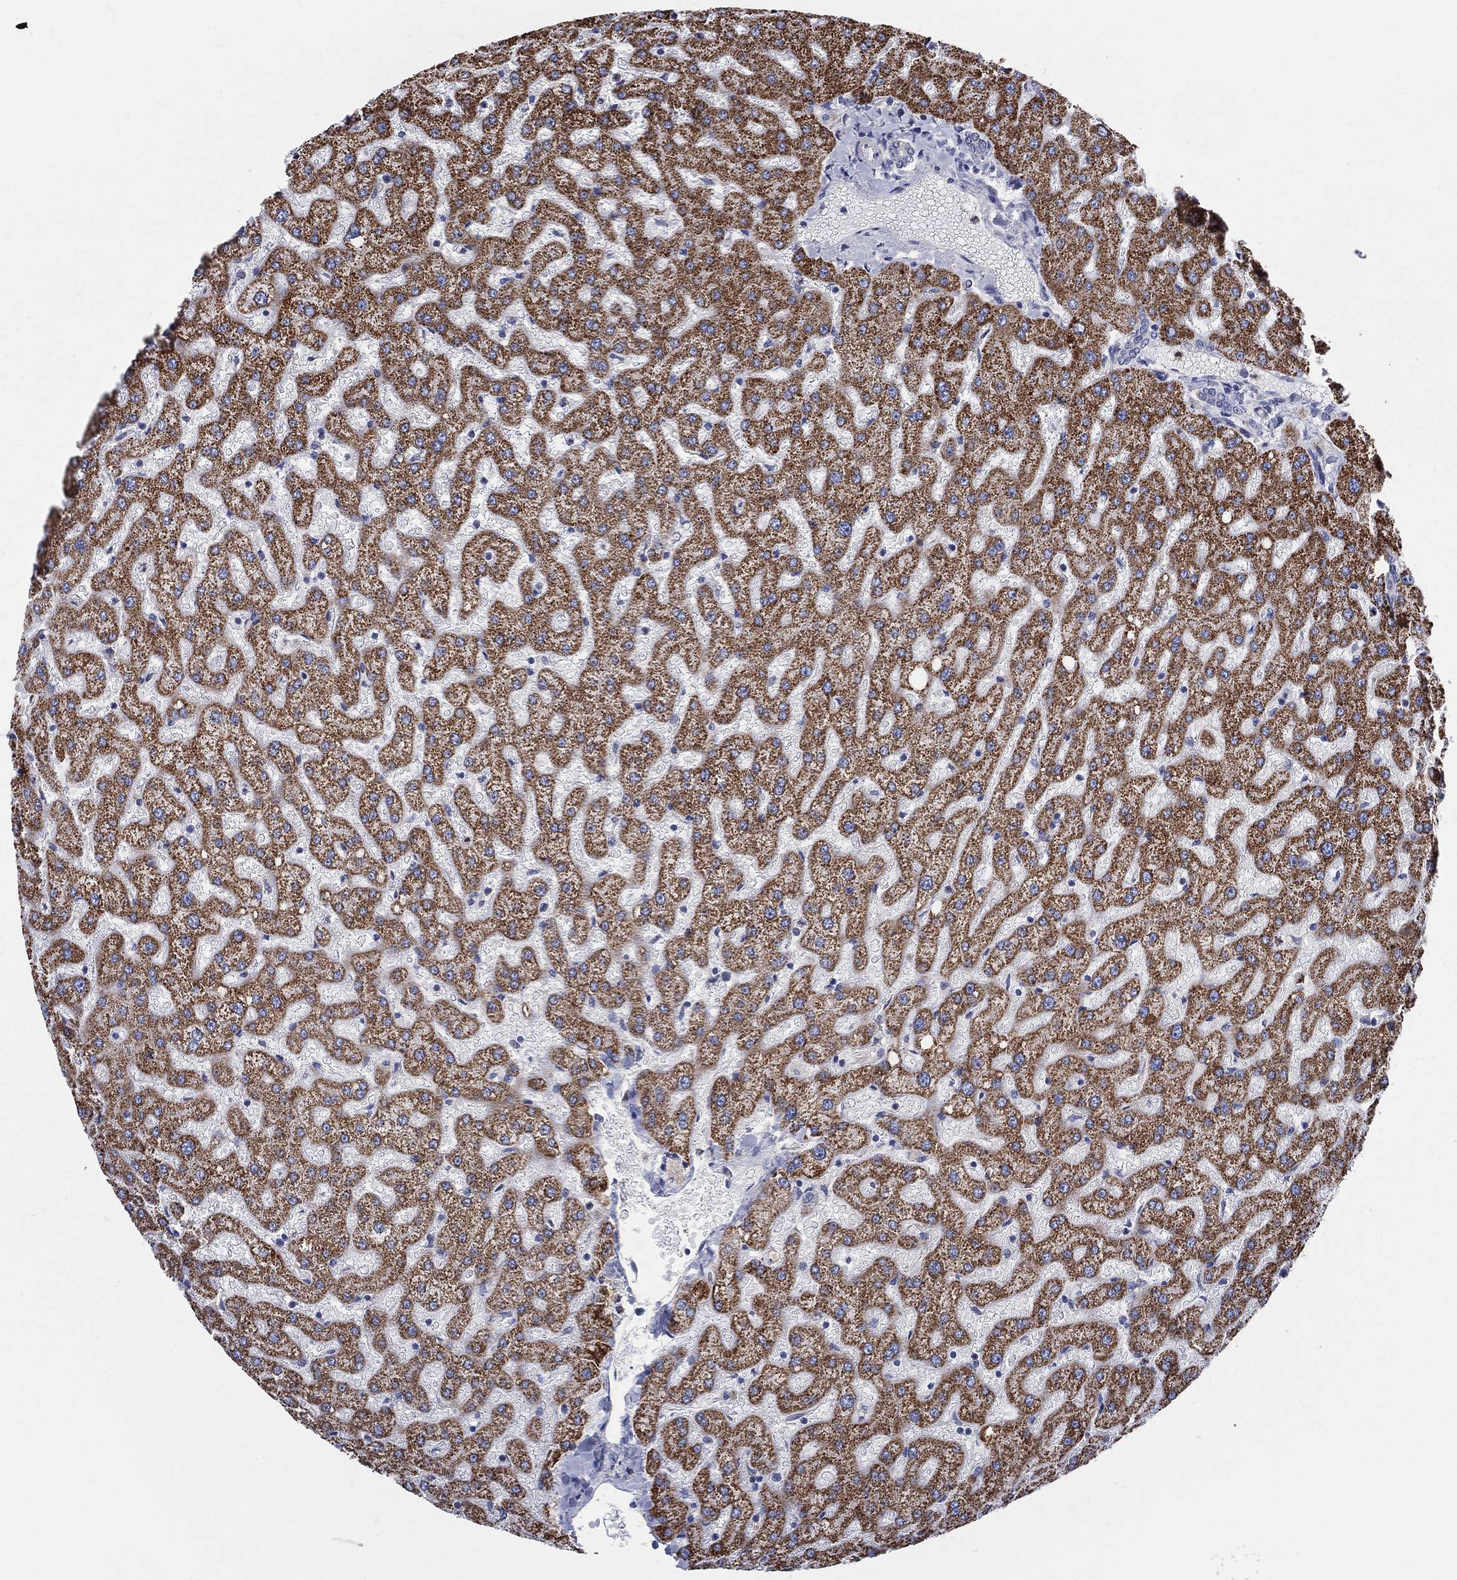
{"staining": {"intensity": "negative", "quantity": "none", "location": "none"}, "tissue": "liver", "cell_type": "Cholangiocytes", "image_type": "normal", "snomed": [{"axis": "morphology", "description": "Normal tissue, NOS"}, {"axis": "topography", "description": "Liver"}], "caption": "A micrograph of liver stained for a protein demonstrates no brown staining in cholangiocytes. (Brightfield microscopy of DAB immunohistochemistry (IHC) at high magnification).", "gene": "POMZP3", "patient": {"sex": "female", "age": 50}}